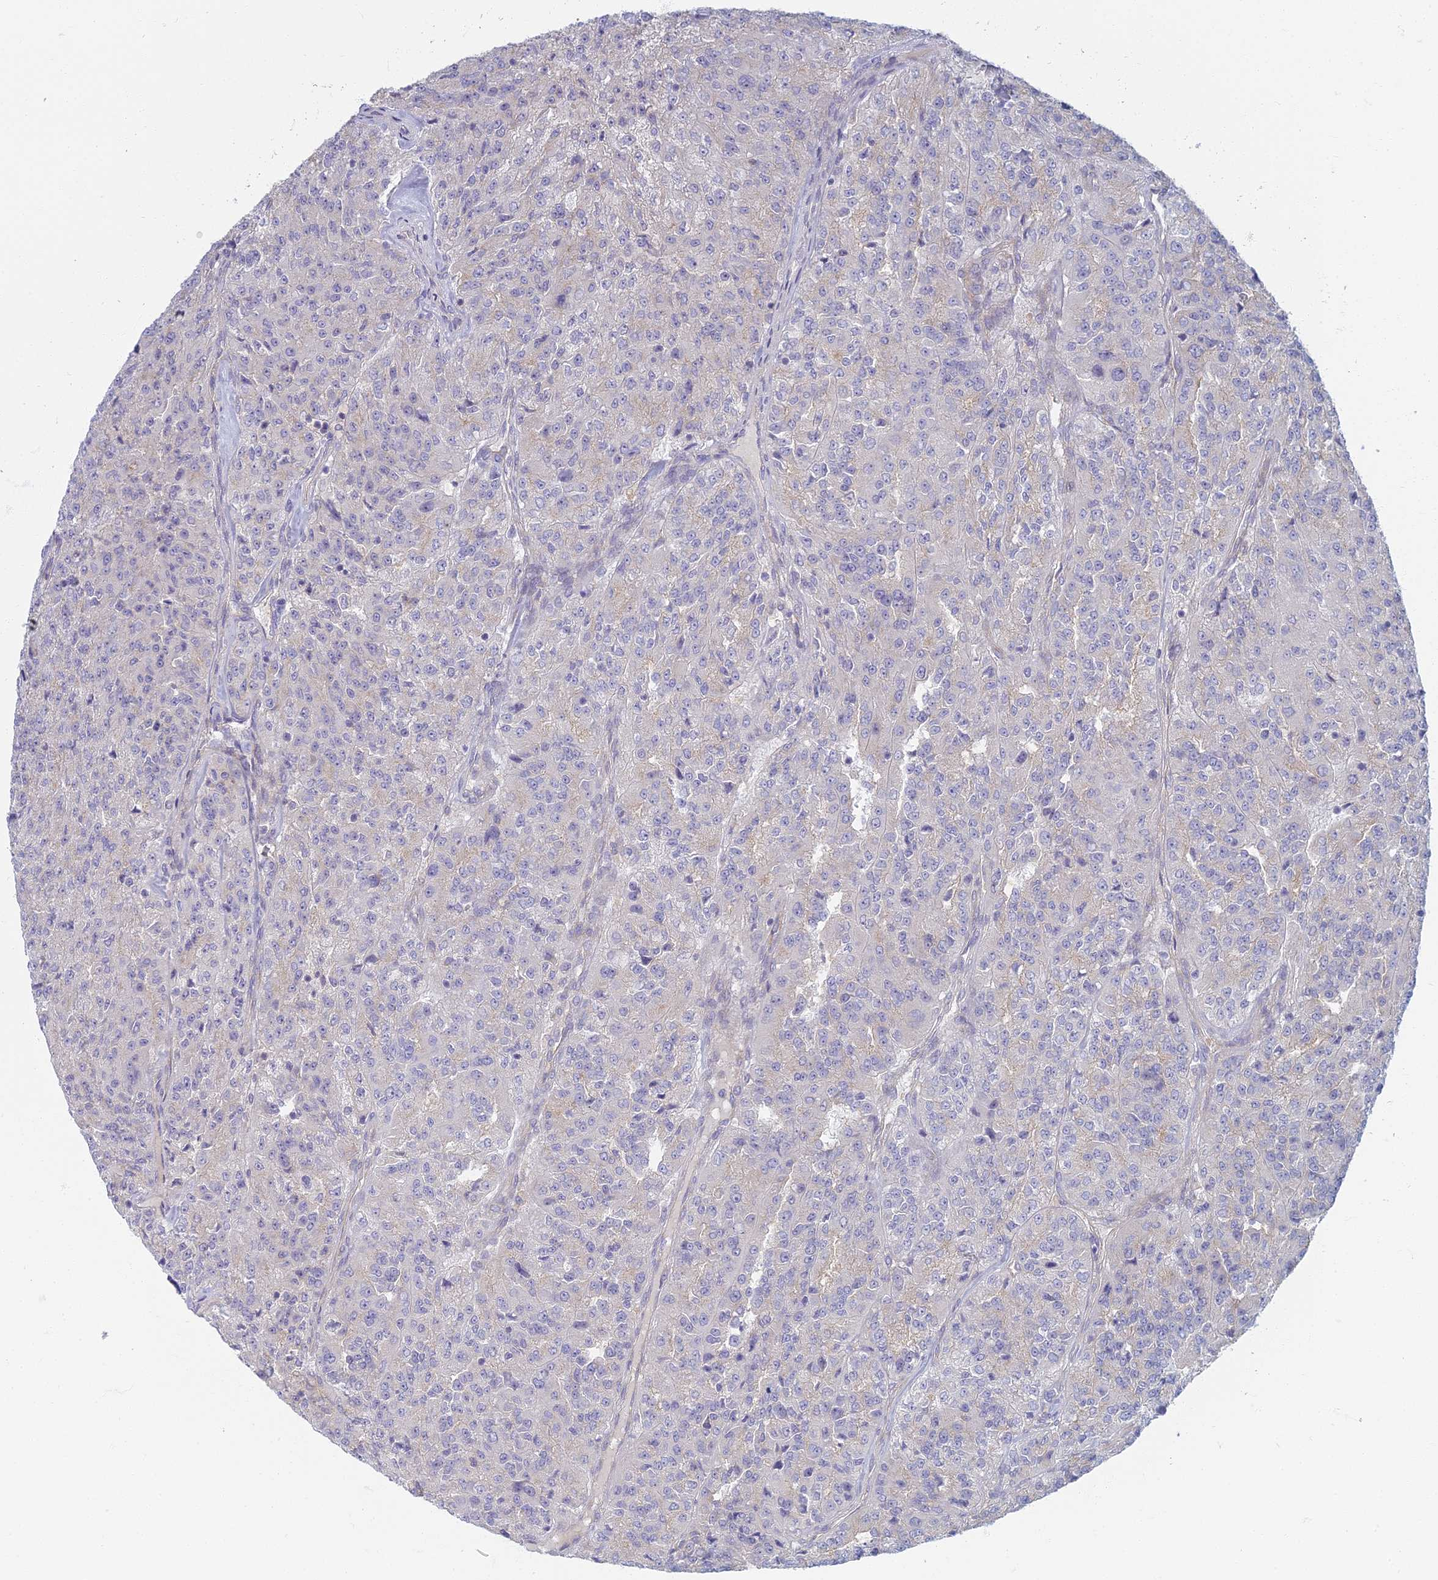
{"staining": {"intensity": "weak", "quantity": "<25%", "location": "cytoplasmic/membranous"}, "tissue": "renal cancer", "cell_type": "Tumor cells", "image_type": "cancer", "snomed": [{"axis": "morphology", "description": "Adenocarcinoma, NOS"}, {"axis": "topography", "description": "Kidney"}], "caption": "This histopathology image is of renal cancer stained with immunohistochemistry to label a protein in brown with the nuclei are counter-stained blue. There is no staining in tumor cells. (DAB (3,3'-diaminobenzidine) IHC with hematoxylin counter stain).", "gene": "PROX2", "patient": {"sex": "female", "age": 63}}